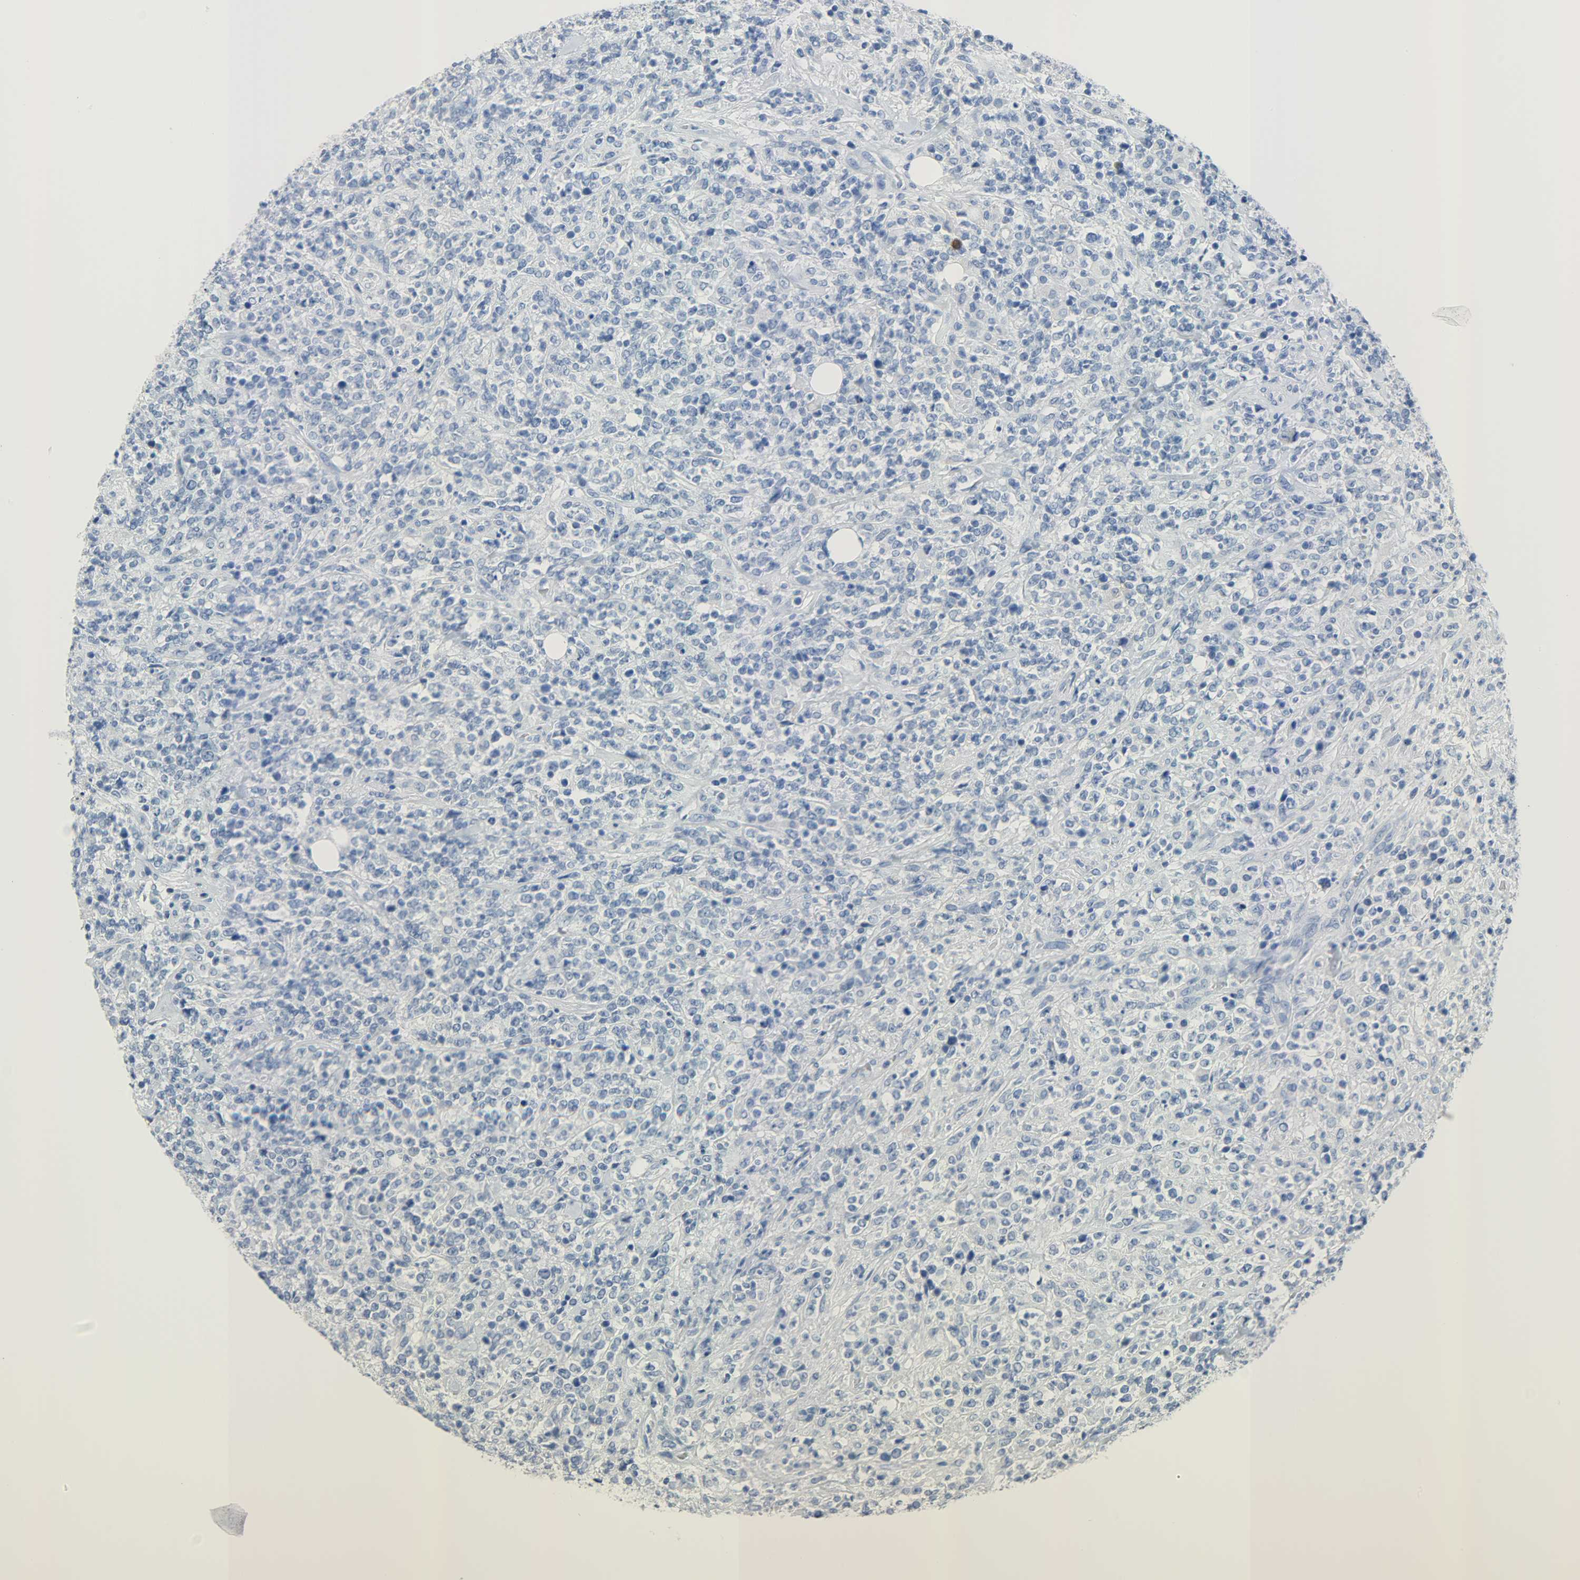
{"staining": {"intensity": "negative", "quantity": "none", "location": "none"}, "tissue": "lymphoma", "cell_type": "Tumor cells", "image_type": "cancer", "snomed": [{"axis": "morphology", "description": "Malignant lymphoma, non-Hodgkin's type, High grade"}, {"axis": "topography", "description": "Soft tissue"}], "caption": "Lymphoma was stained to show a protein in brown. There is no significant positivity in tumor cells. (Immunohistochemistry (ihc), brightfield microscopy, high magnification).", "gene": "CA3", "patient": {"sex": "male", "age": 18}}